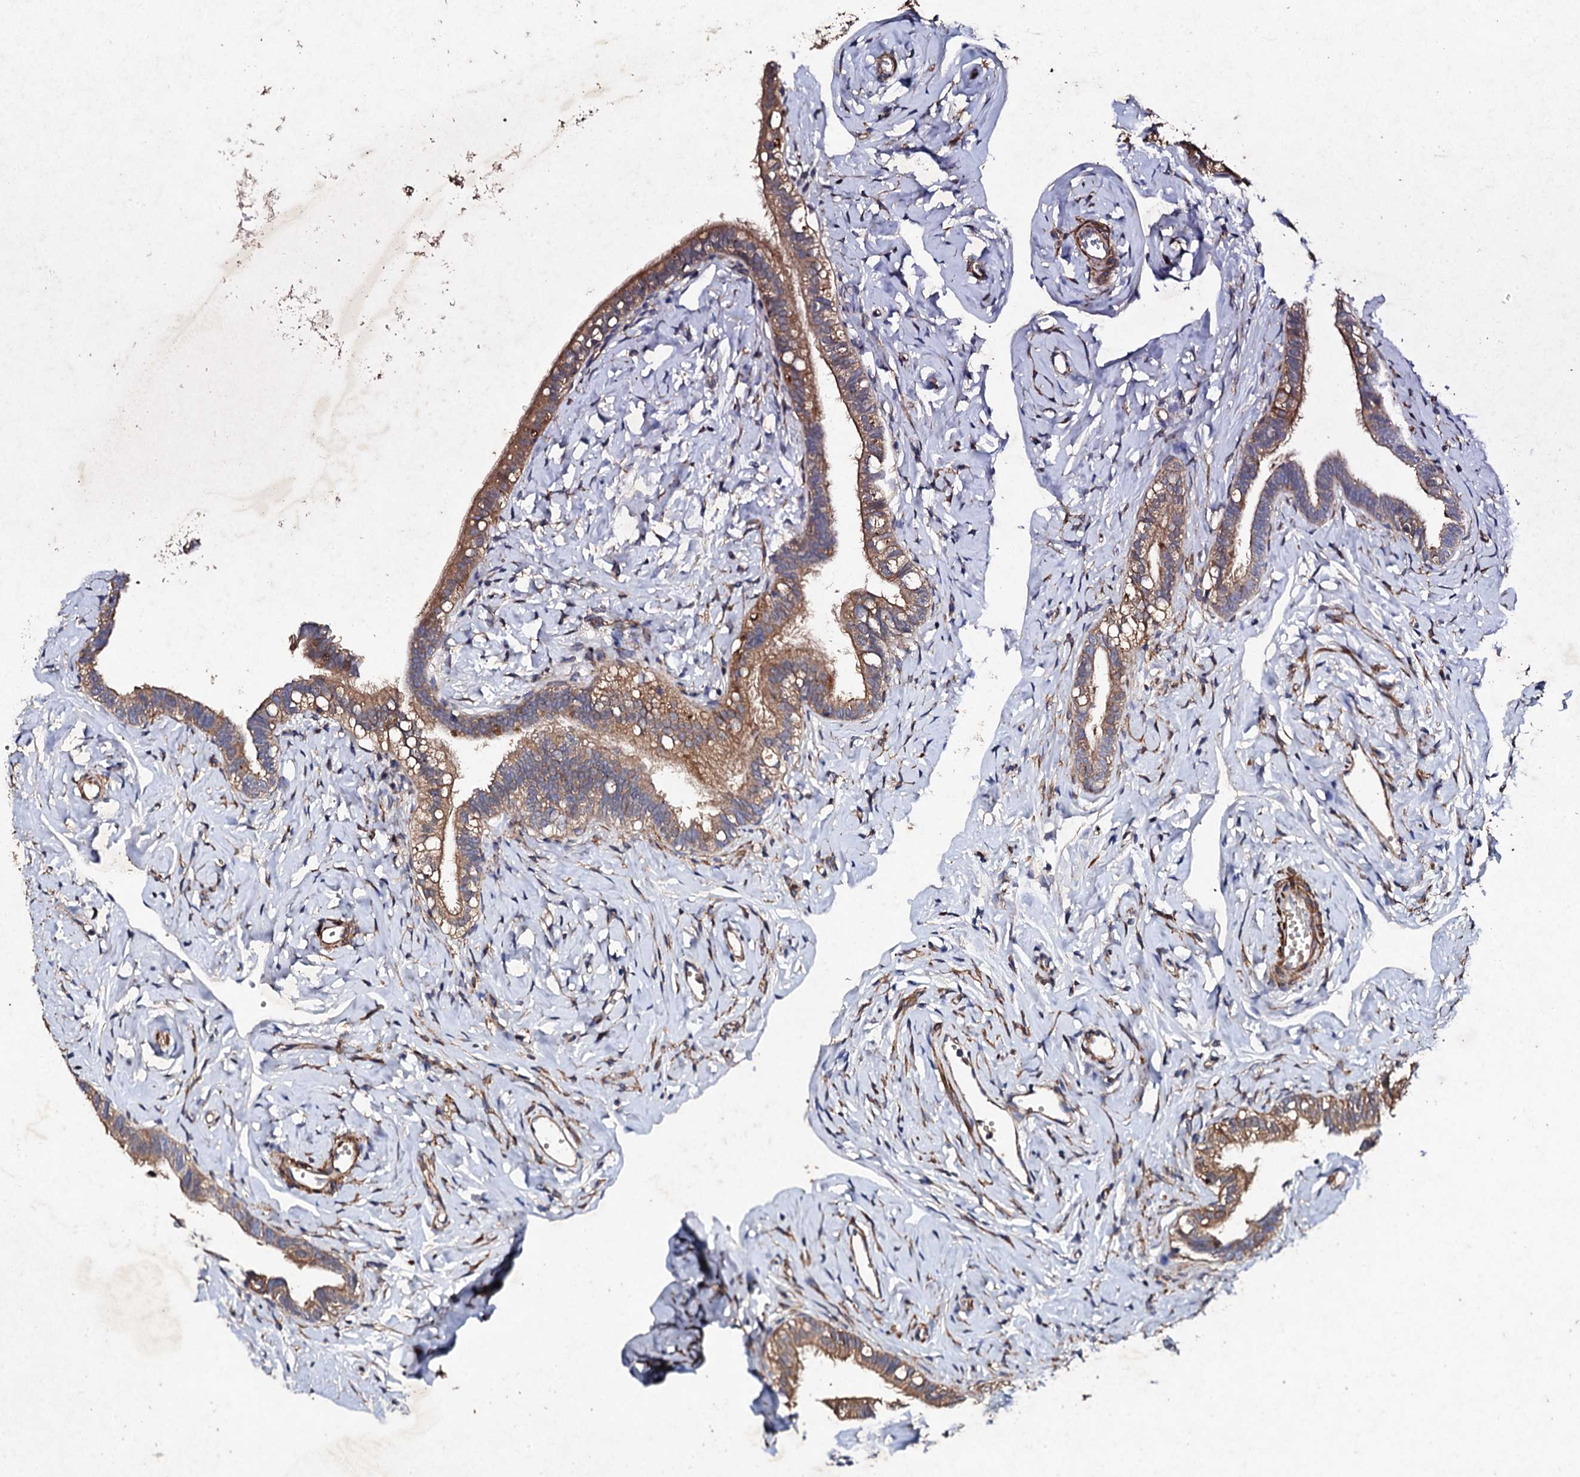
{"staining": {"intensity": "moderate", "quantity": ">75%", "location": "cytoplasmic/membranous"}, "tissue": "fallopian tube", "cell_type": "Glandular cells", "image_type": "normal", "snomed": [{"axis": "morphology", "description": "Normal tissue, NOS"}, {"axis": "topography", "description": "Fallopian tube"}], "caption": "This histopathology image reveals immunohistochemistry staining of normal fallopian tube, with medium moderate cytoplasmic/membranous staining in approximately >75% of glandular cells.", "gene": "MOCOS", "patient": {"sex": "female", "age": 66}}